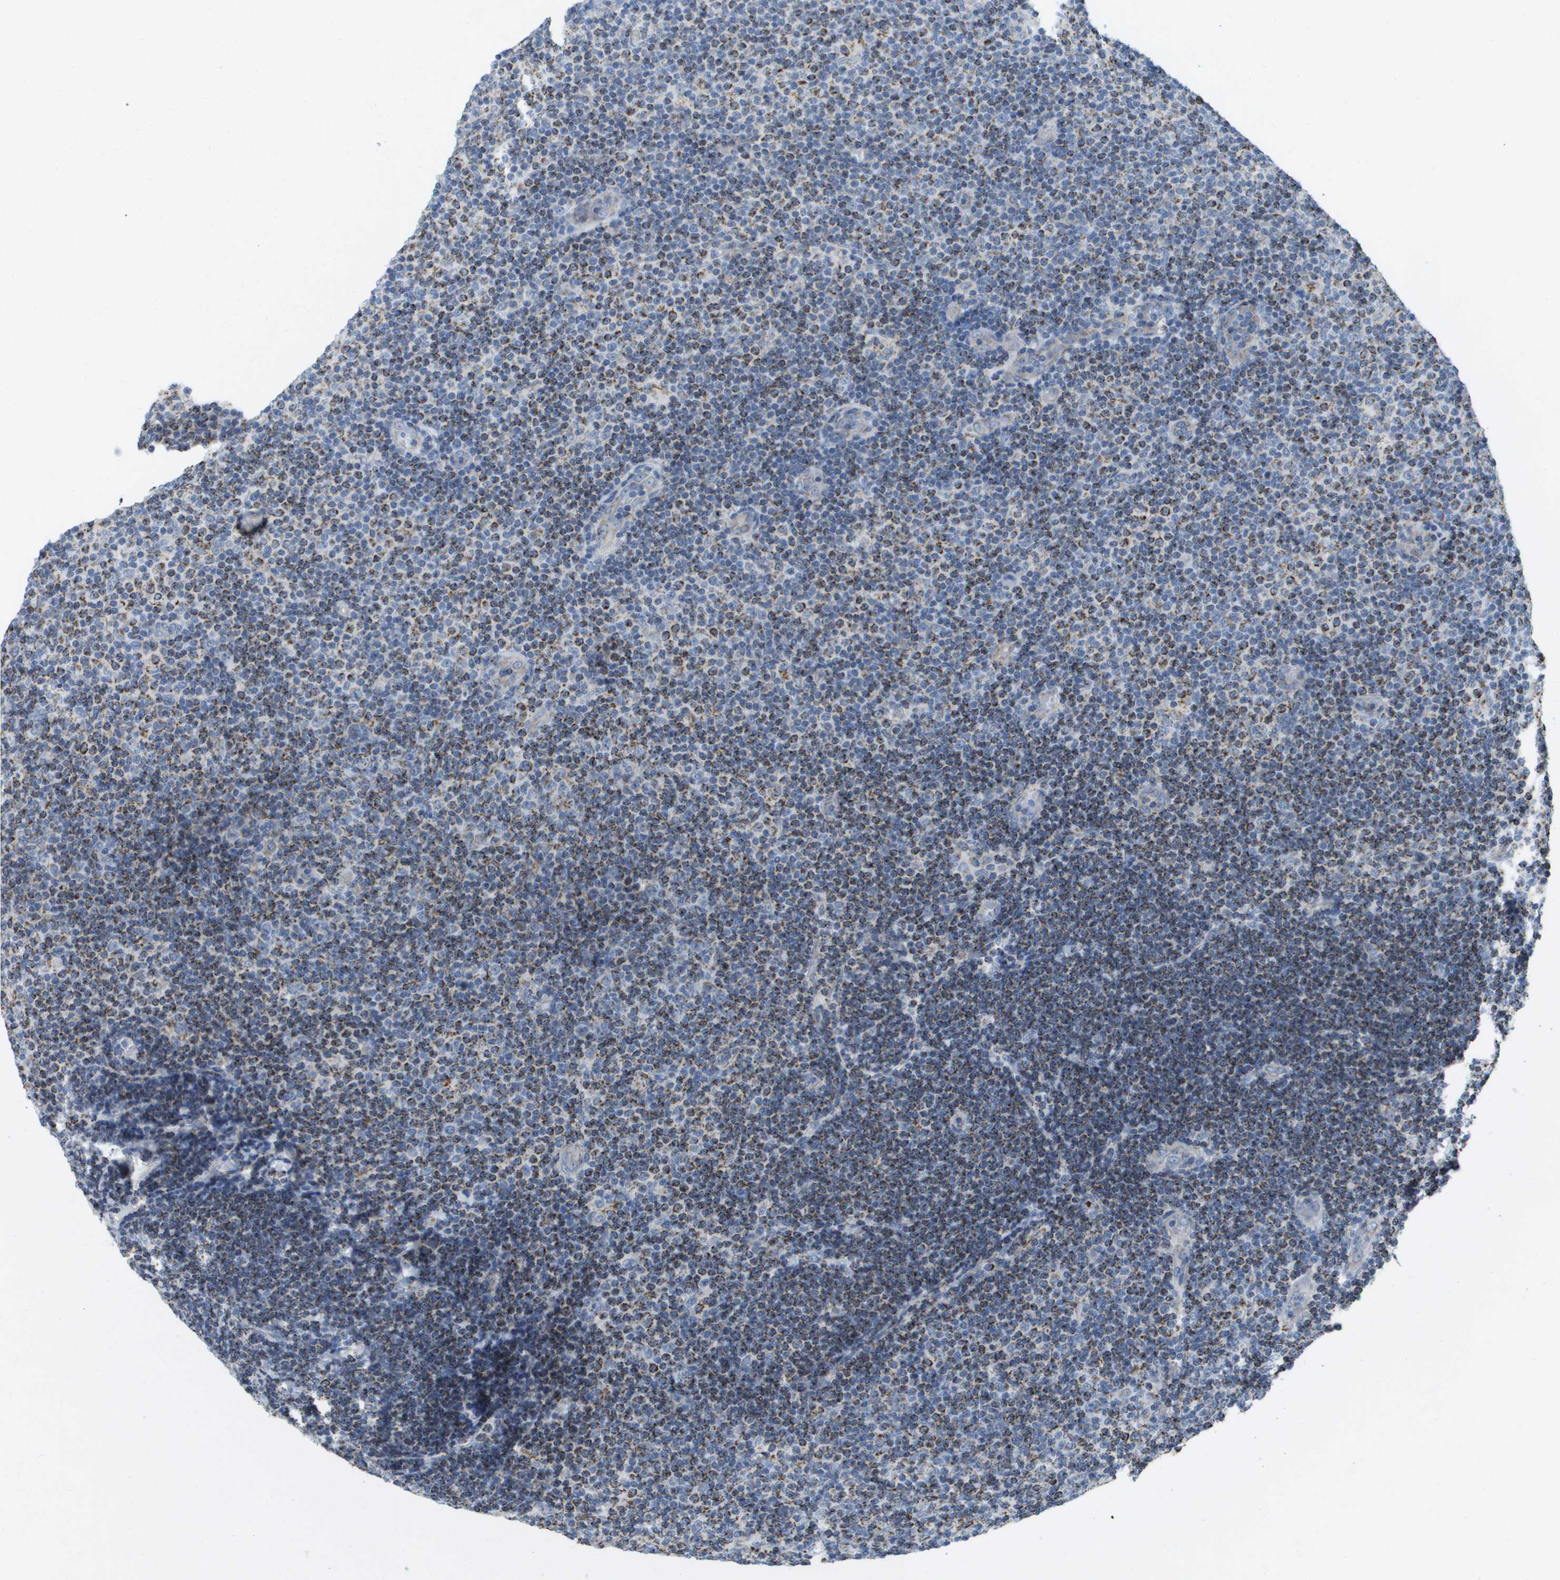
{"staining": {"intensity": "moderate", "quantity": ">75%", "location": "cytoplasmic/membranous"}, "tissue": "lymphoma", "cell_type": "Tumor cells", "image_type": "cancer", "snomed": [{"axis": "morphology", "description": "Malignant lymphoma, non-Hodgkin's type, Low grade"}, {"axis": "topography", "description": "Lymph node"}], "caption": "There is medium levels of moderate cytoplasmic/membranous staining in tumor cells of malignant lymphoma, non-Hodgkin's type (low-grade), as demonstrated by immunohistochemical staining (brown color).", "gene": "TMEM223", "patient": {"sex": "male", "age": 83}}